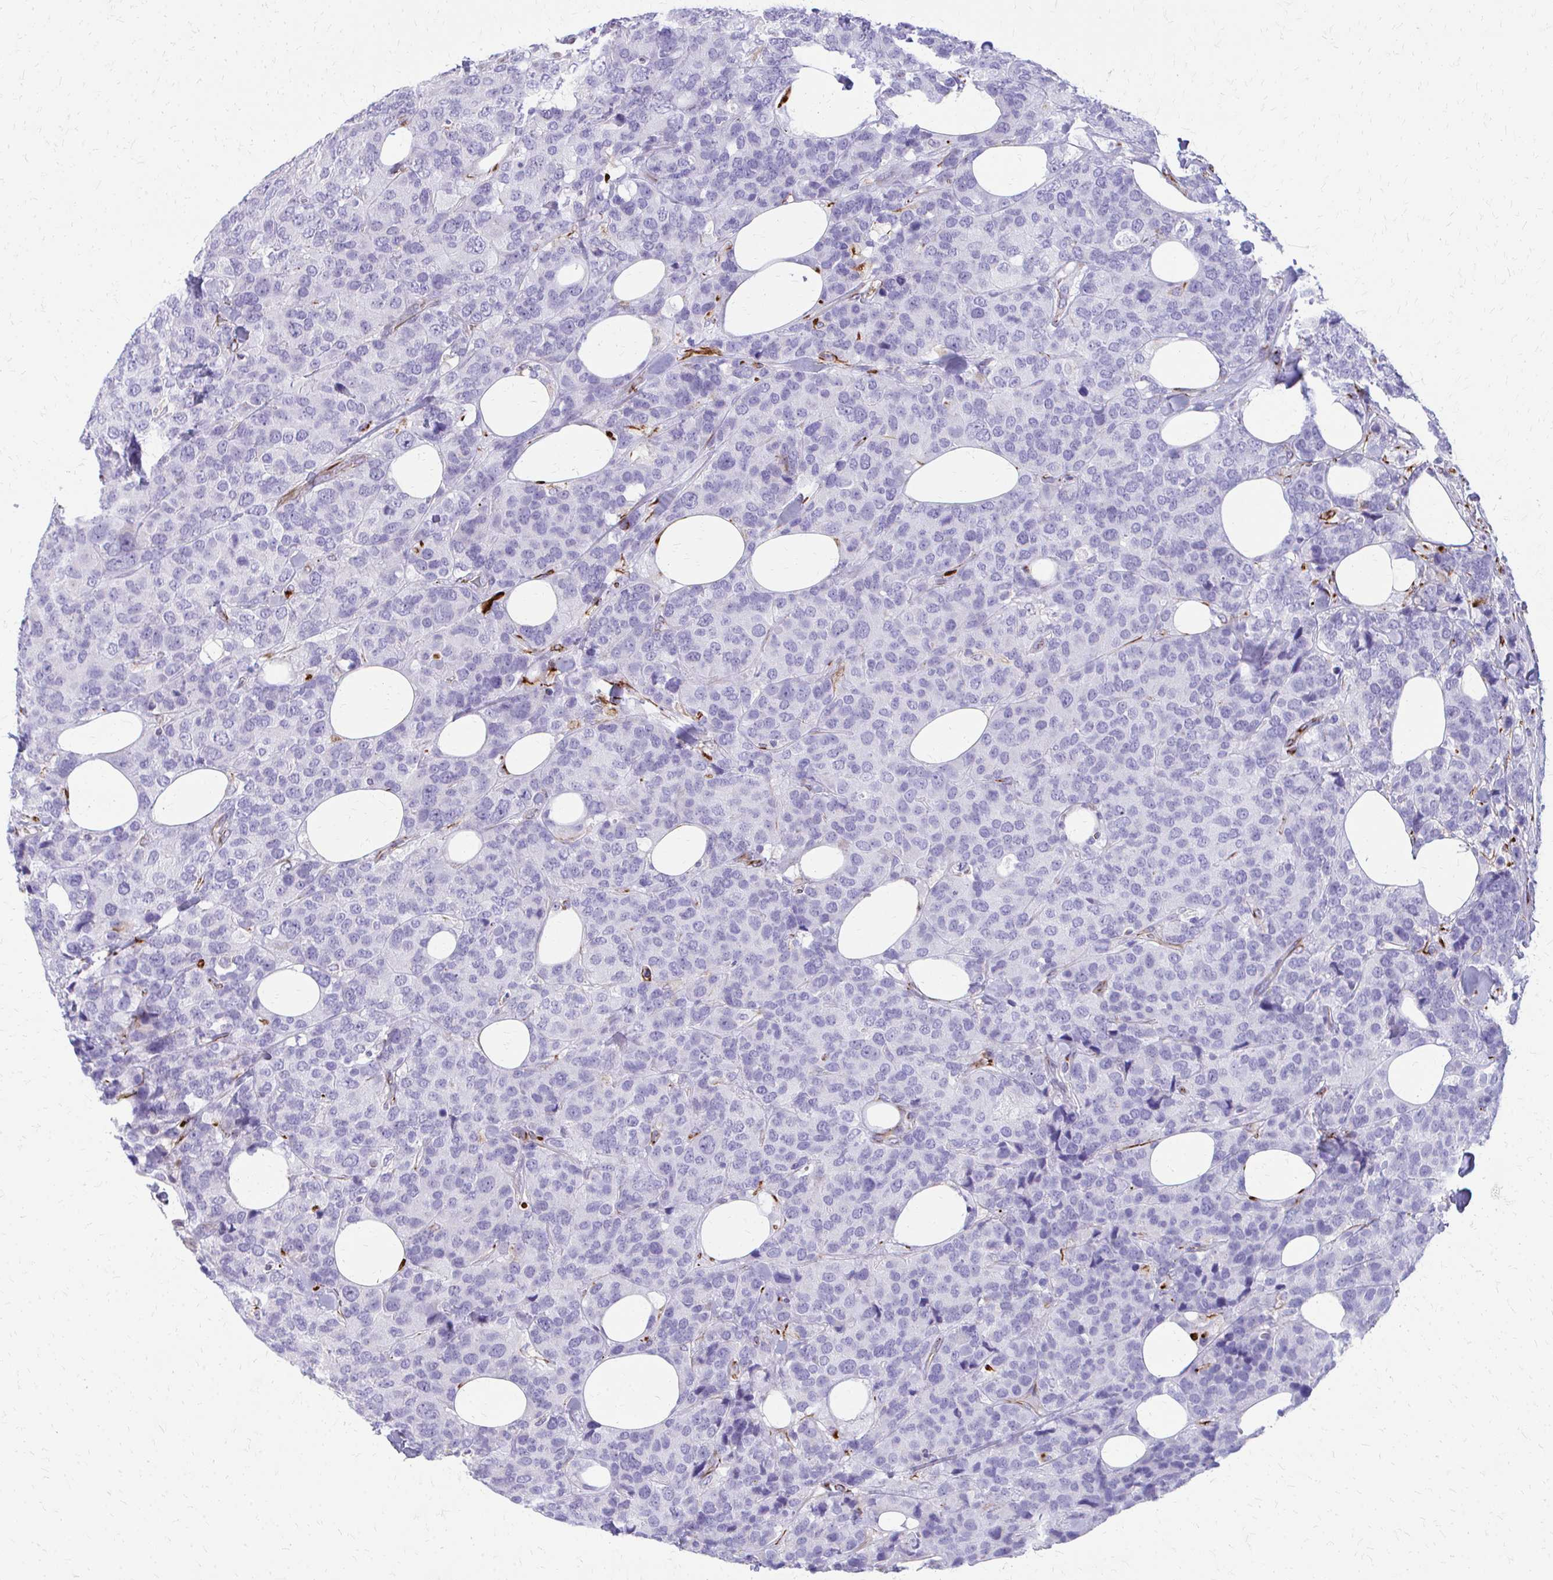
{"staining": {"intensity": "negative", "quantity": "none", "location": "none"}, "tissue": "breast cancer", "cell_type": "Tumor cells", "image_type": "cancer", "snomed": [{"axis": "morphology", "description": "Lobular carcinoma"}, {"axis": "topography", "description": "Breast"}], "caption": "DAB (3,3'-diaminobenzidine) immunohistochemical staining of human breast cancer reveals no significant positivity in tumor cells.", "gene": "TRIM6", "patient": {"sex": "female", "age": 59}}